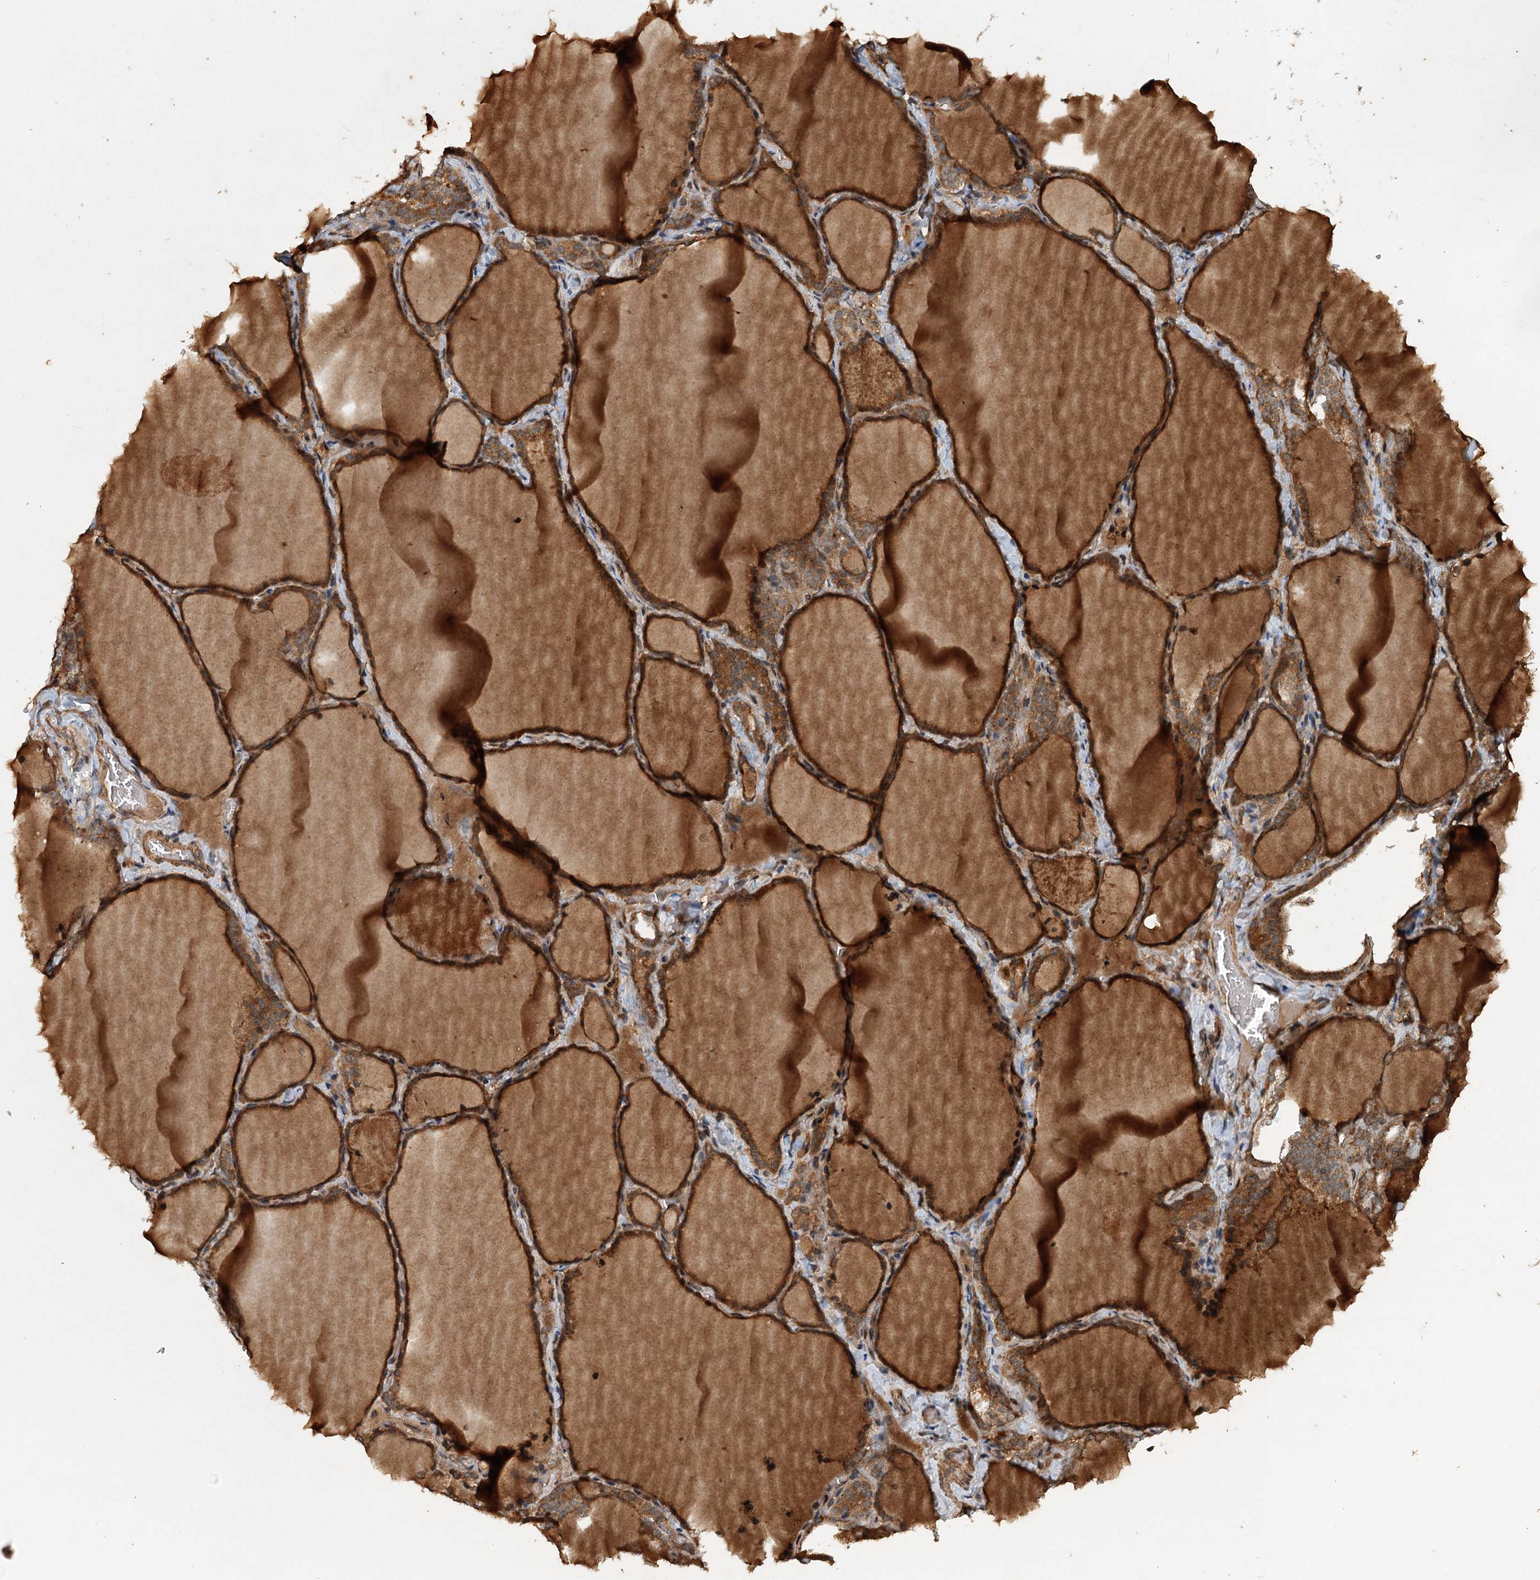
{"staining": {"intensity": "strong", "quantity": ">75%", "location": "cytoplasmic/membranous"}, "tissue": "thyroid gland", "cell_type": "Glandular cells", "image_type": "normal", "snomed": [{"axis": "morphology", "description": "Normal tissue, NOS"}, {"axis": "topography", "description": "Thyroid gland"}], "caption": "Approximately >75% of glandular cells in normal human thyroid gland exhibit strong cytoplasmic/membranous protein positivity as visualized by brown immunohistochemical staining.", "gene": "INSIG2", "patient": {"sex": "female", "age": 22}}